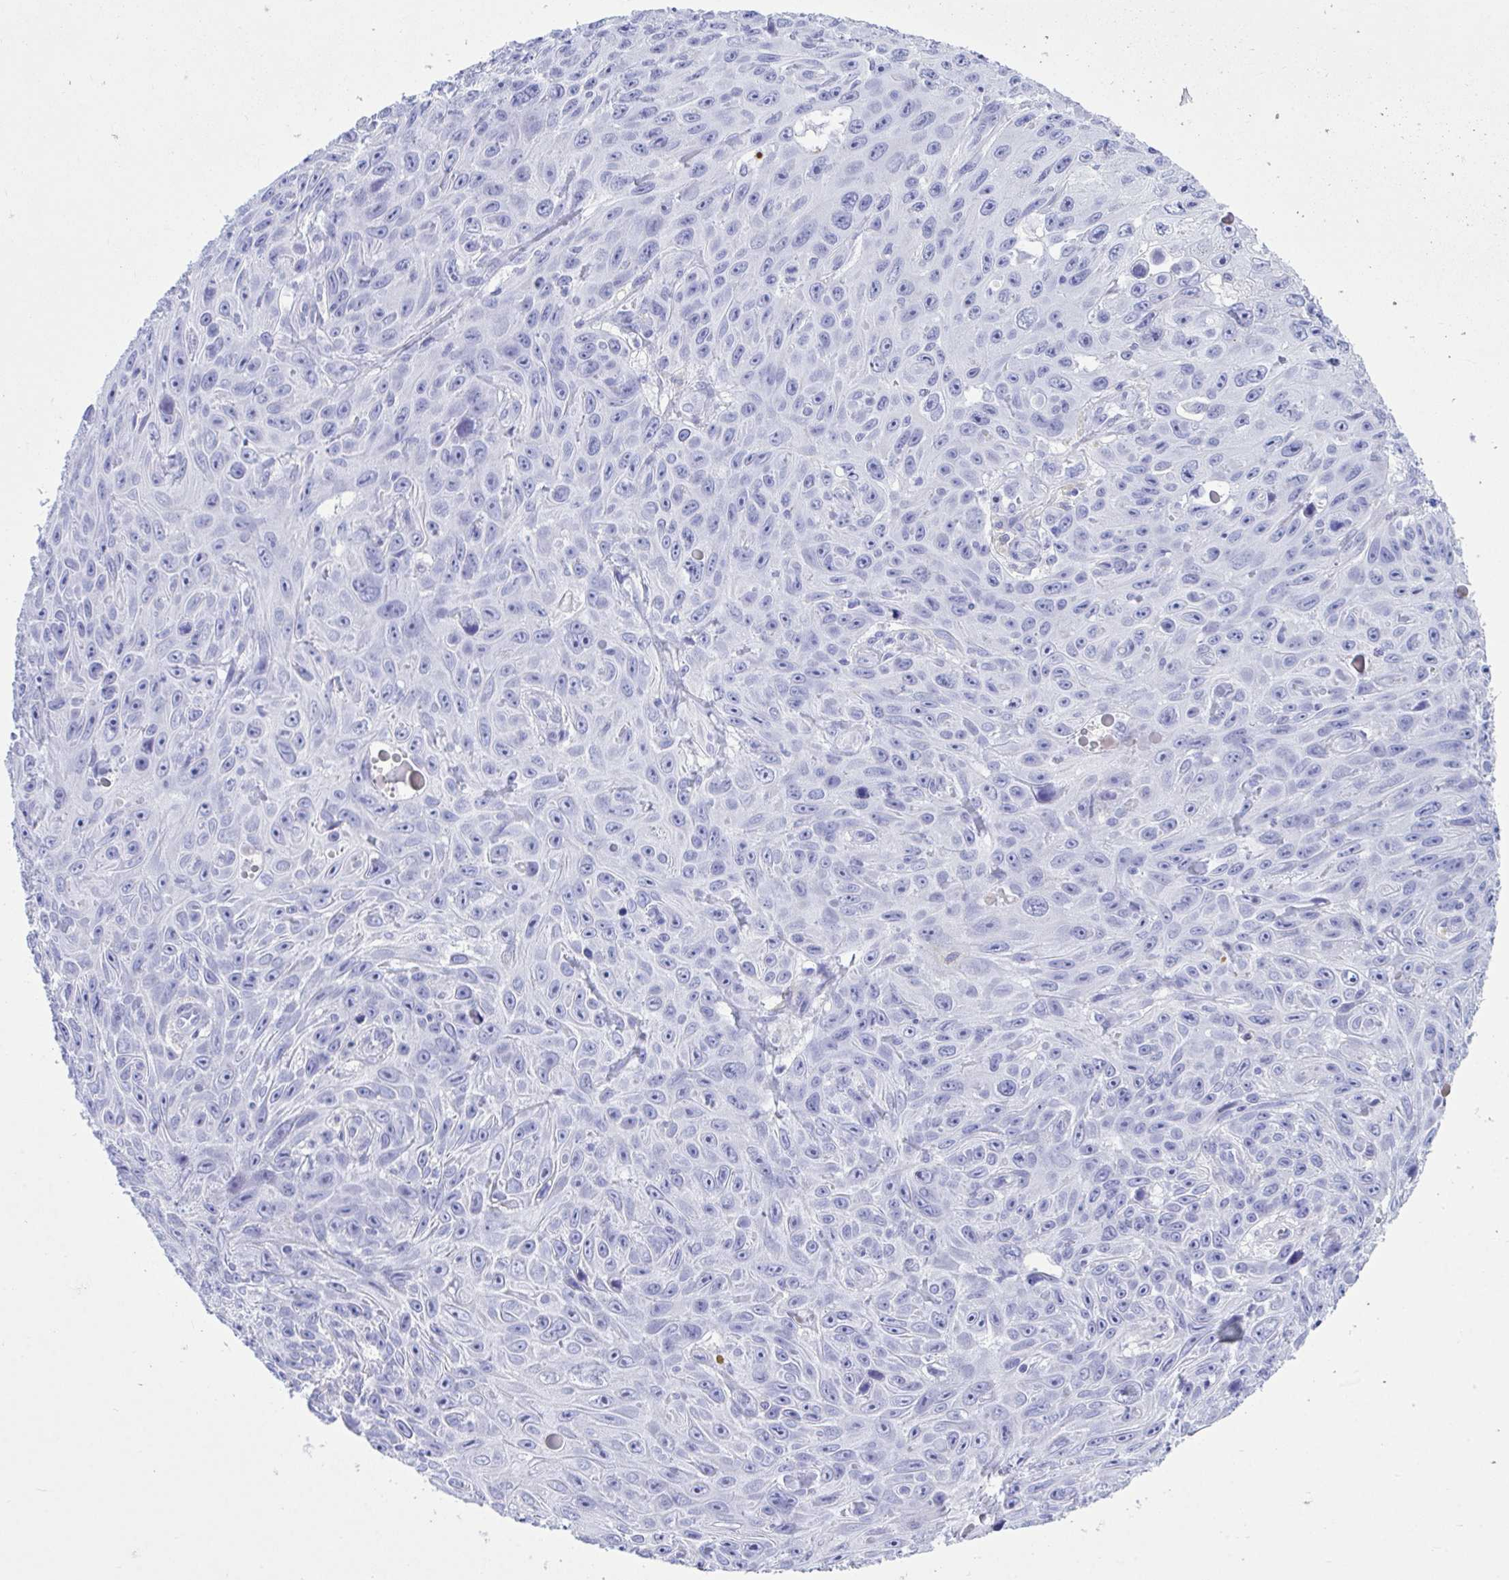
{"staining": {"intensity": "negative", "quantity": "none", "location": "none"}, "tissue": "skin cancer", "cell_type": "Tumor cells", "image_type": "cancer", "snomed": [{"axis": "morphology", "description": "Squamous cell carcinoma, NOS"}, {"axis": "topography", "description": "Skin"}], "caption": "An immunohistochemistry (IHC) histopathology image of skin cancer is shown. There is no staining in tumor cells of skin cancer.", "gene": "BEX5", "patient": {"sex": "male", "age": 82}}